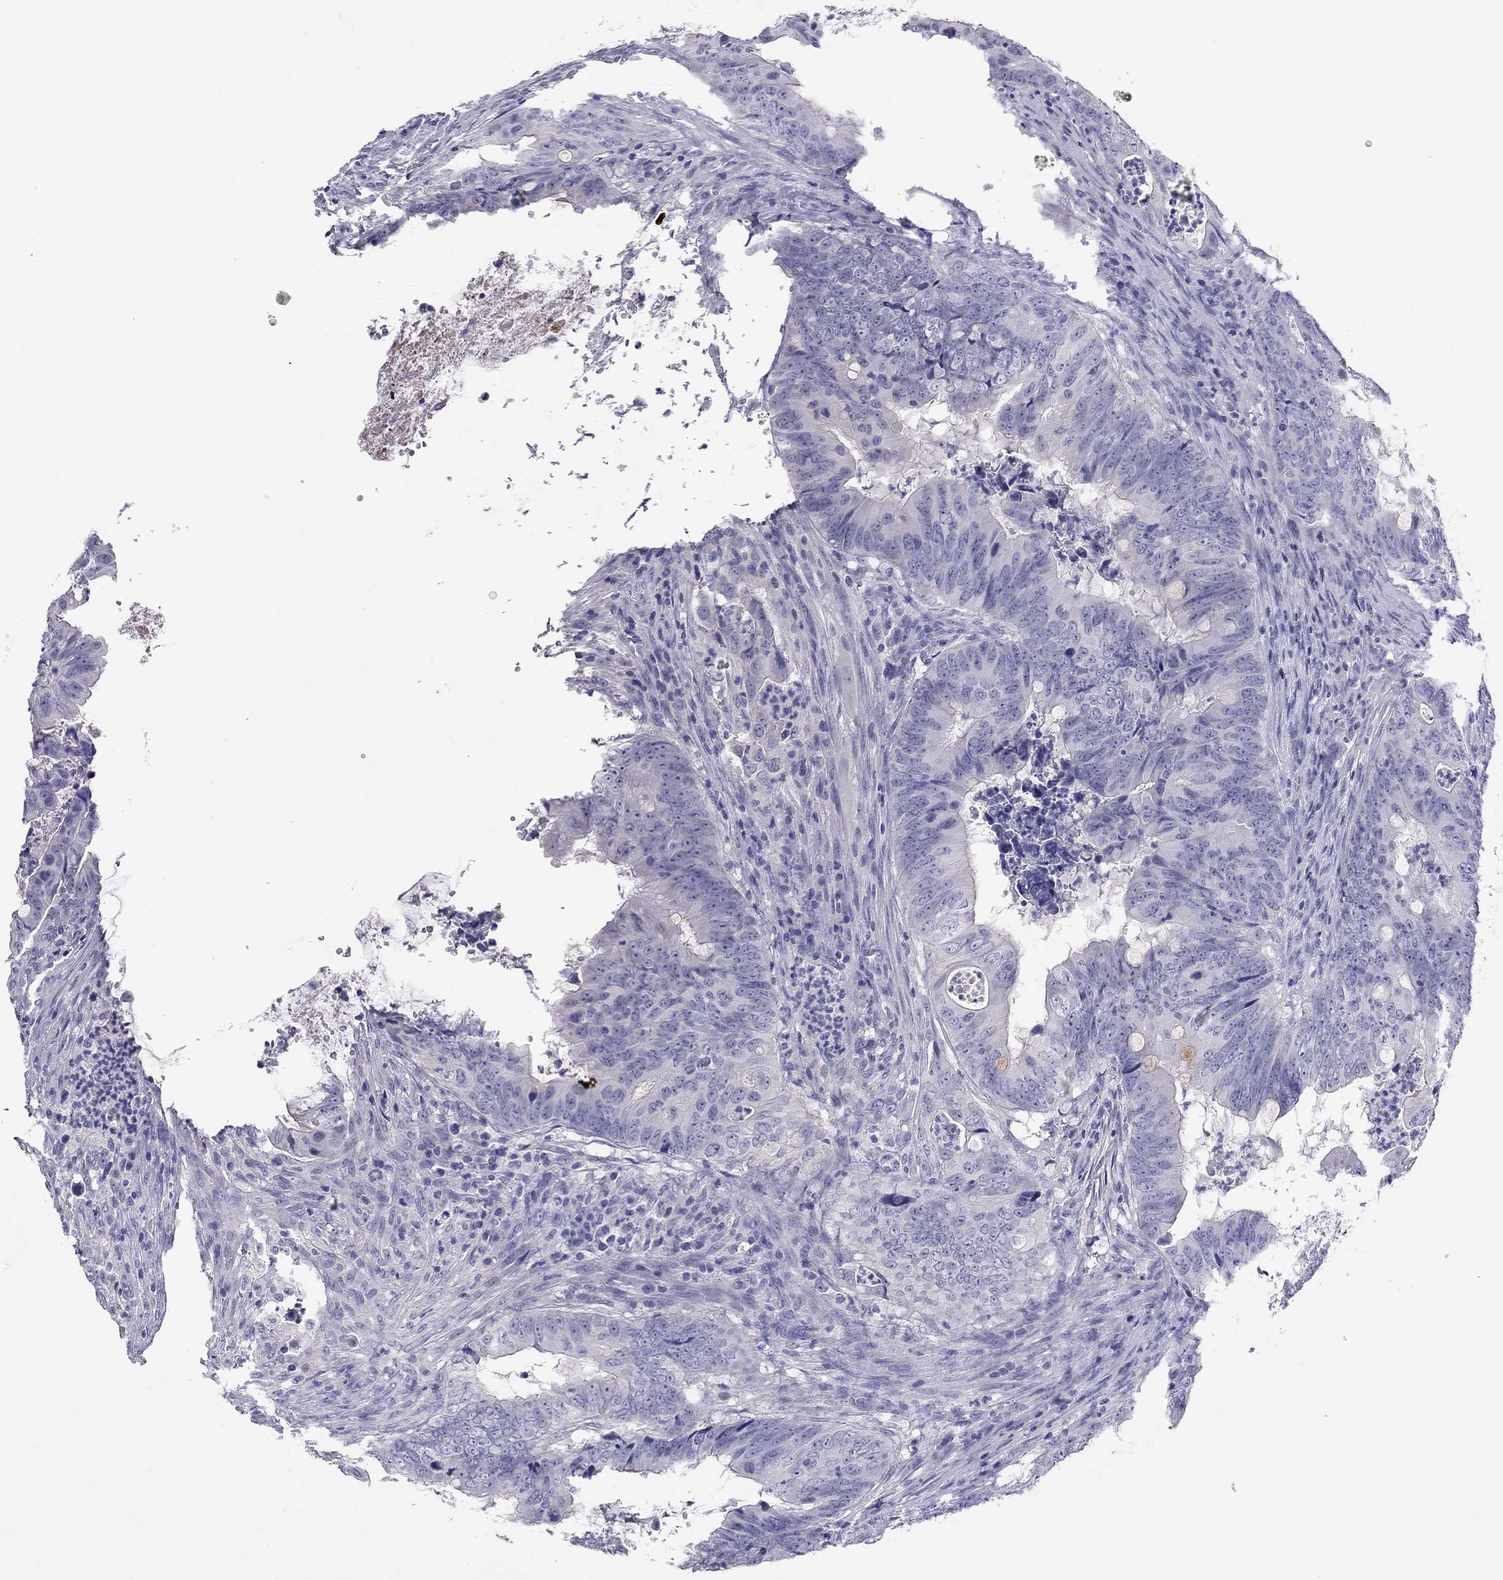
{"staining": {"intensity": "negative", "quantity": "none", "location": "none"}, "tissue": "colorectal cancer", "cell_type": "Tumor cells", "image_type": "cancer", "snomed": [{"axis": "morphology", "description": "Adenocarcinoma, NOS"}, {"axis": "topography", "description": "Colon"}], "caption": "This is an IHC photomicrograph of human colorectal cancer (adenocarcinoma). There is no positivity in tumor cells.", "gene": "CAPNS2", "patient": {"sex": "female", "age": 82}}